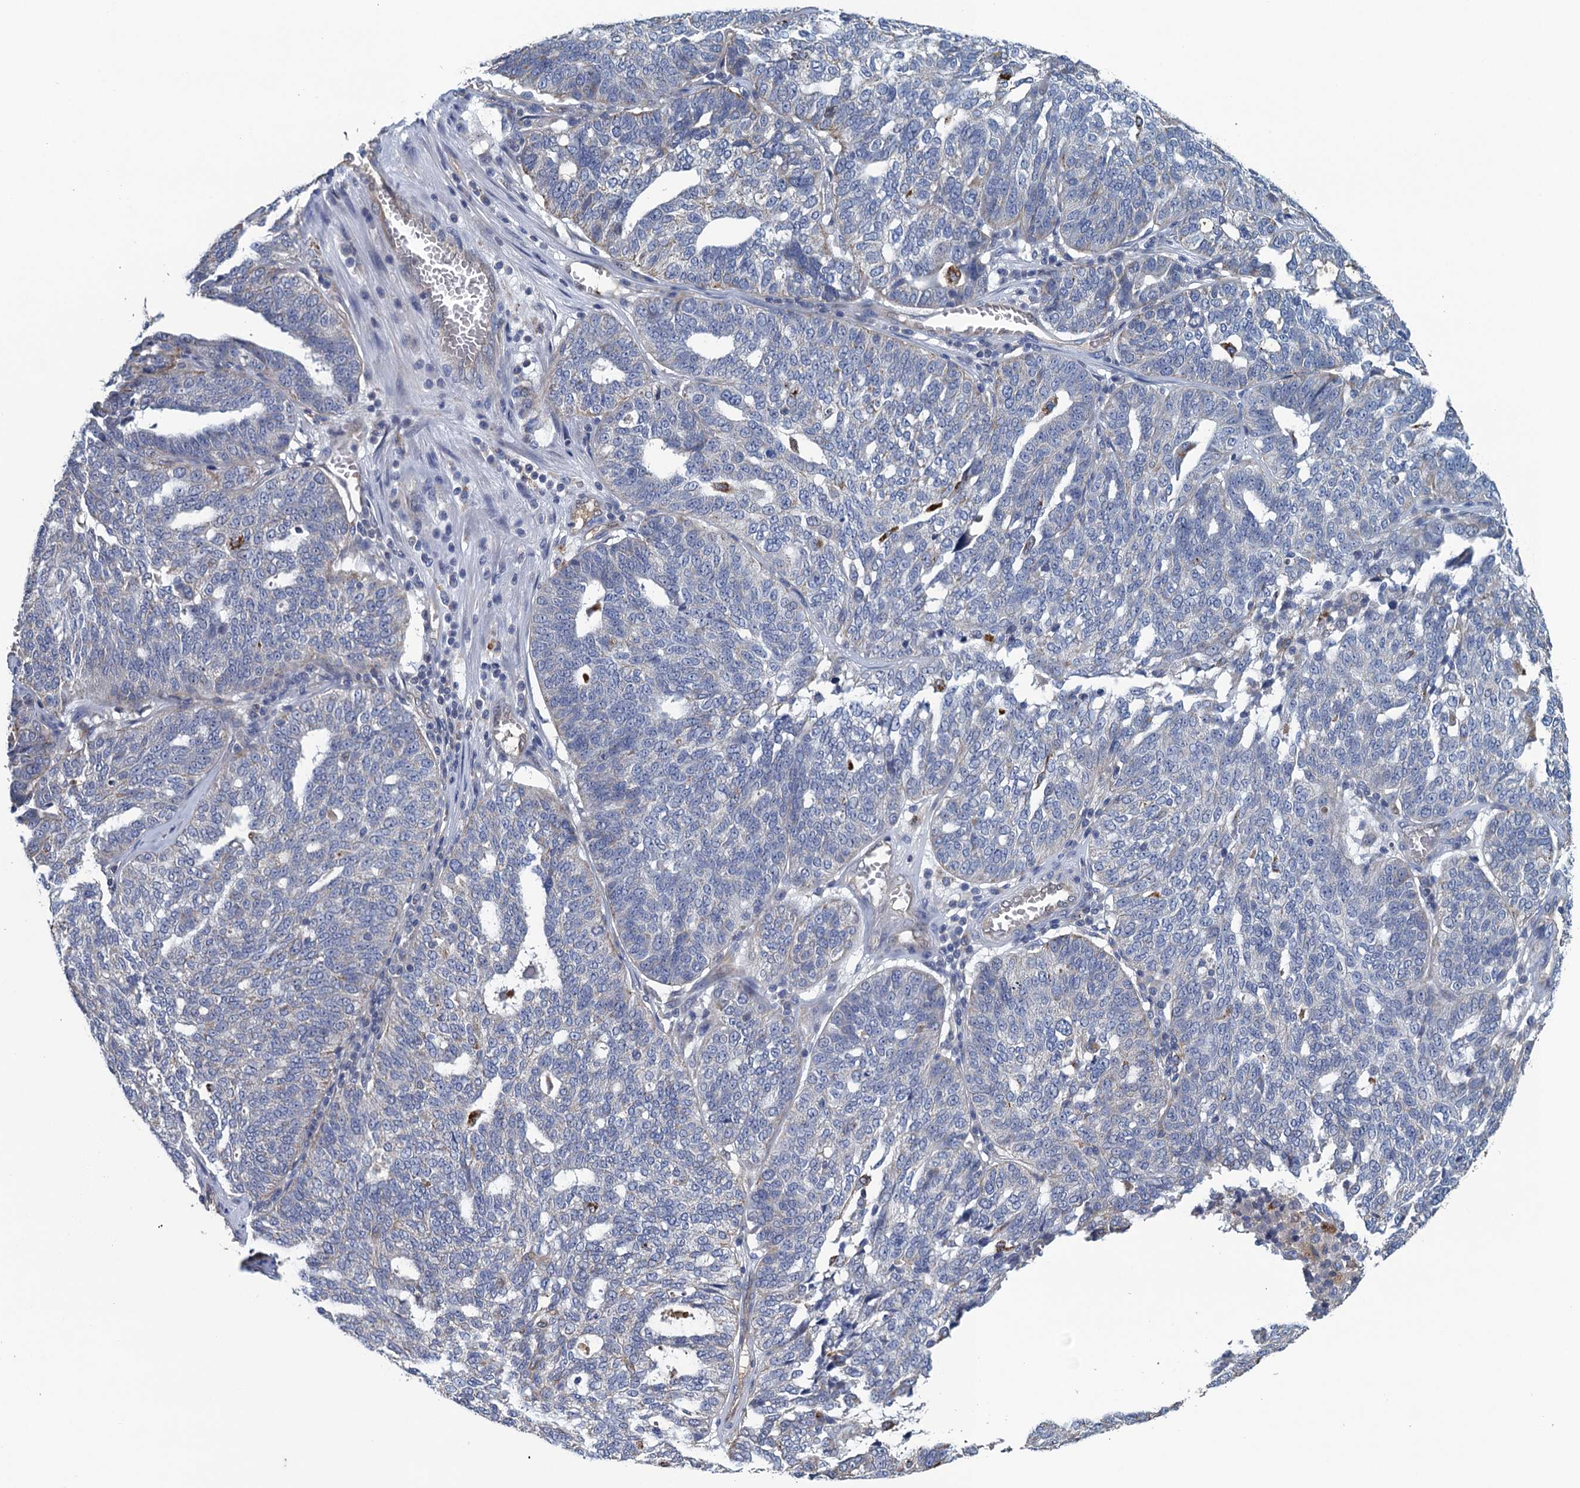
{"staining": {"intensity": "negative", "quantity": "none", "location": "none"}, "tissue": "ovarian cancer", "cell_type": "Tumor cells", "image_type": "cancer", "snomed": [{"axis": "morphology", "description": "Cystadenocarcinoma, serous, NOS"}, {"axis": "topography", "description": "Ovary"}], "caption": "Immunohistochemistry of human ovarian serous cystadenocarcinoma reveals no expression in tumor cells. (DAB IHC visualized using brightfield microscopy, high magnification).", "gene": "KBTBD8", "patient": {"sex": "female", "age": 59}}